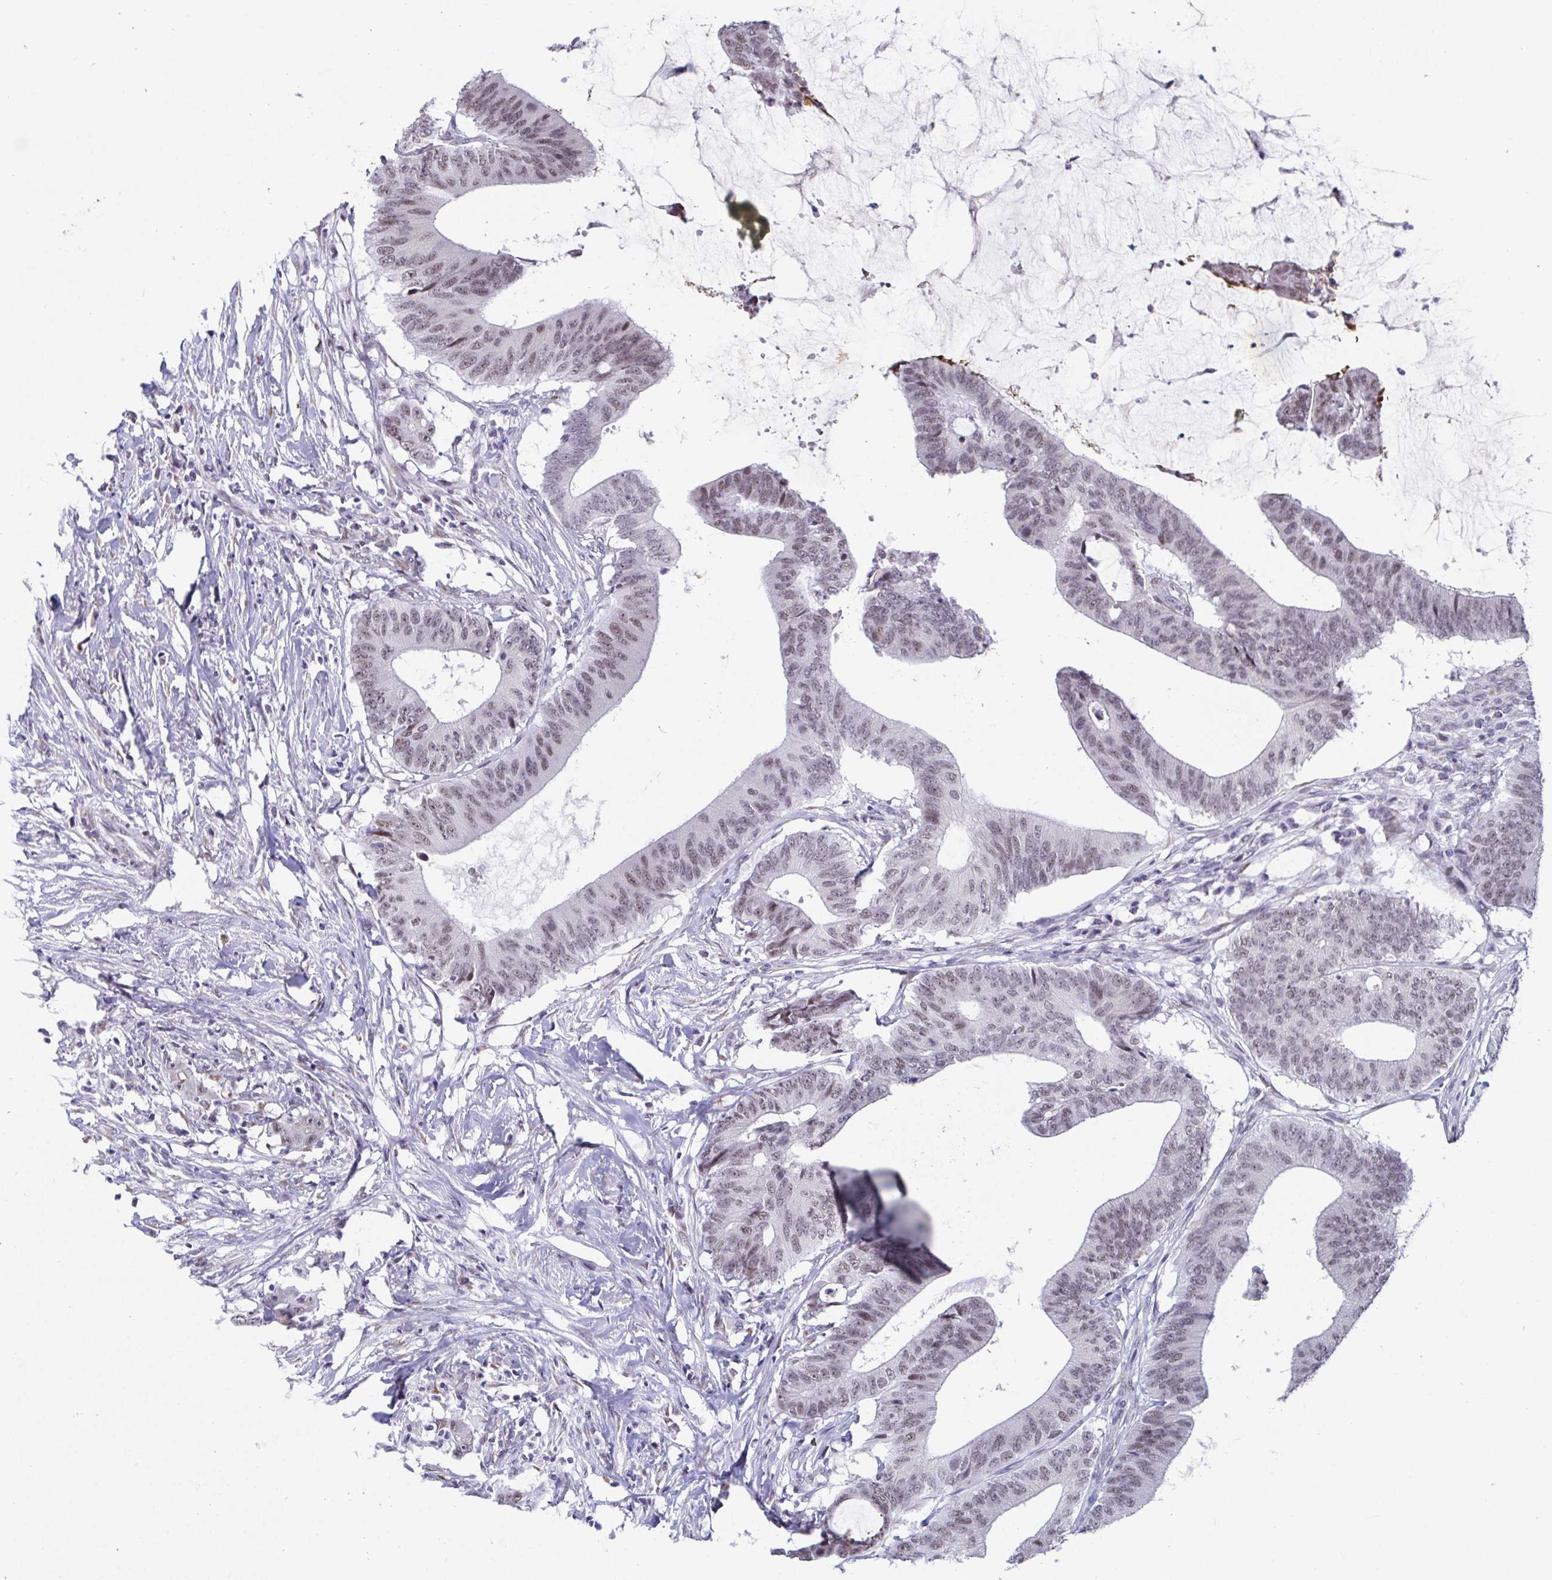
{"staining": {"intensity": "weak", "quantity": ">75%", "location": "nuclear"}, "tissue": "colorectal cancer", "cell_type": "Tumor cells", "image_type": "cancer", "snomed": [{"axis": "morphology", "description": "Adenocarcinoma, NOS"}, {"axis": "topography", "description": "Colon"}], "caption": "Immunohistochemical staining of colorectal cancer (adenocarcinoma) exhibits weak nuclear protein expression in approximately >75% of tumor cells.", "gene": "WDR72", "patient": {"sex": "female", "age": 43}}